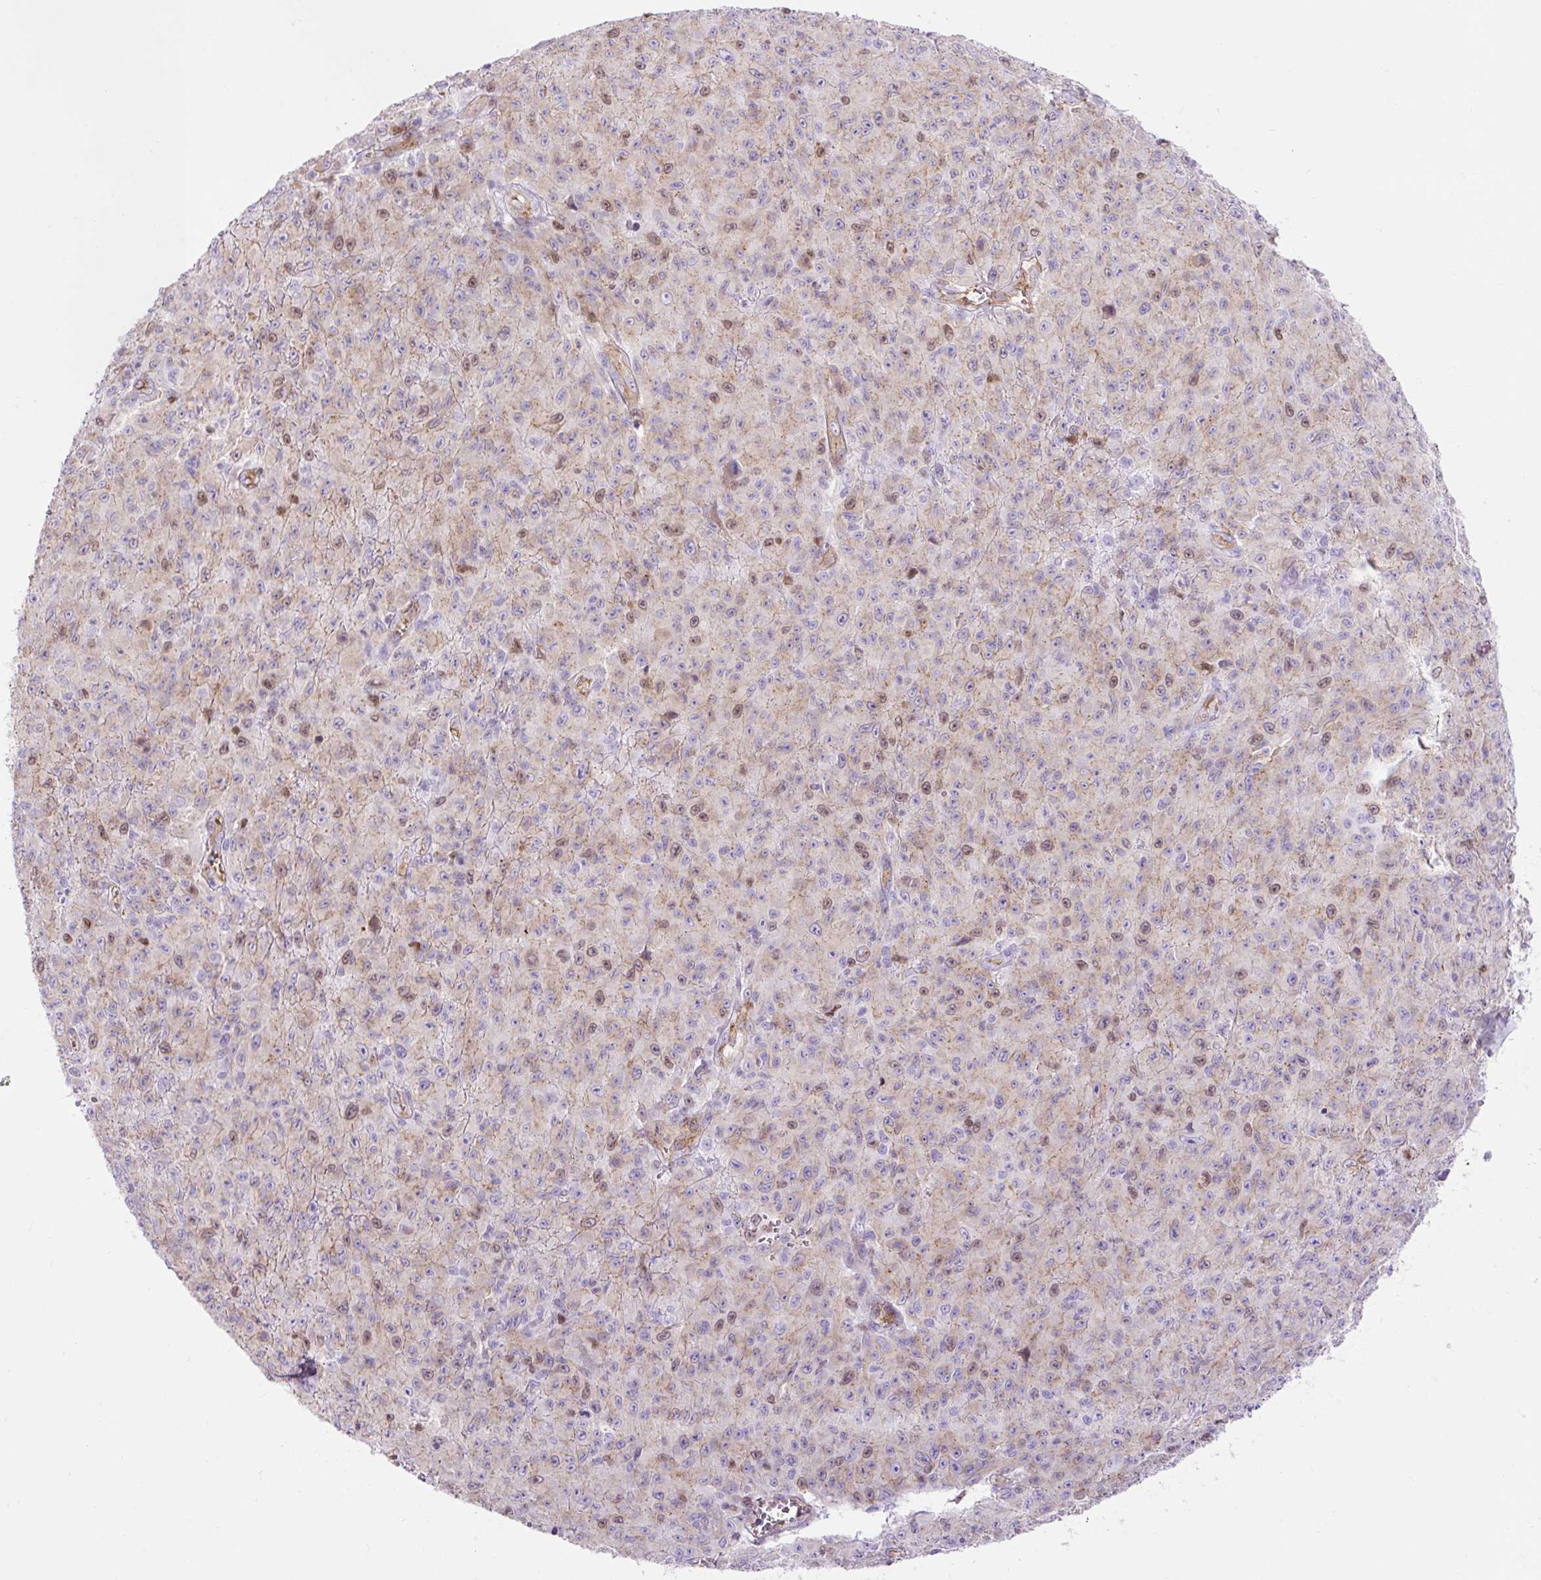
{"staining": {"intensity": "moderate", "quantity": "25%-75%", "location": "cytoplasmic/membranous,nuclear"}, "tissue": "melanoma", "cell_type": "Tumor cells", "image_type": "cancer", "snomed": [{"axis": "morphology", "description": "Malignant melanoma, NOS"}, {"axis": "topography", "description": "Skin"}], "caption": "High-magnification brightfield microscopy of malignant melanoma stained with DAB (brown) and counterstained with hematoxylin (blue). tumor cells exhibit moderate cytoplasmic/membranous and nuclear staining is seen in approximately25%-75% of cells. The staining was performed using DAB, with brown indicating positive protein expression. Nuclei are stained blue with hematoxylin.", "gene": "HIP1R", "patient": {"sex": "male", "age": 46}}